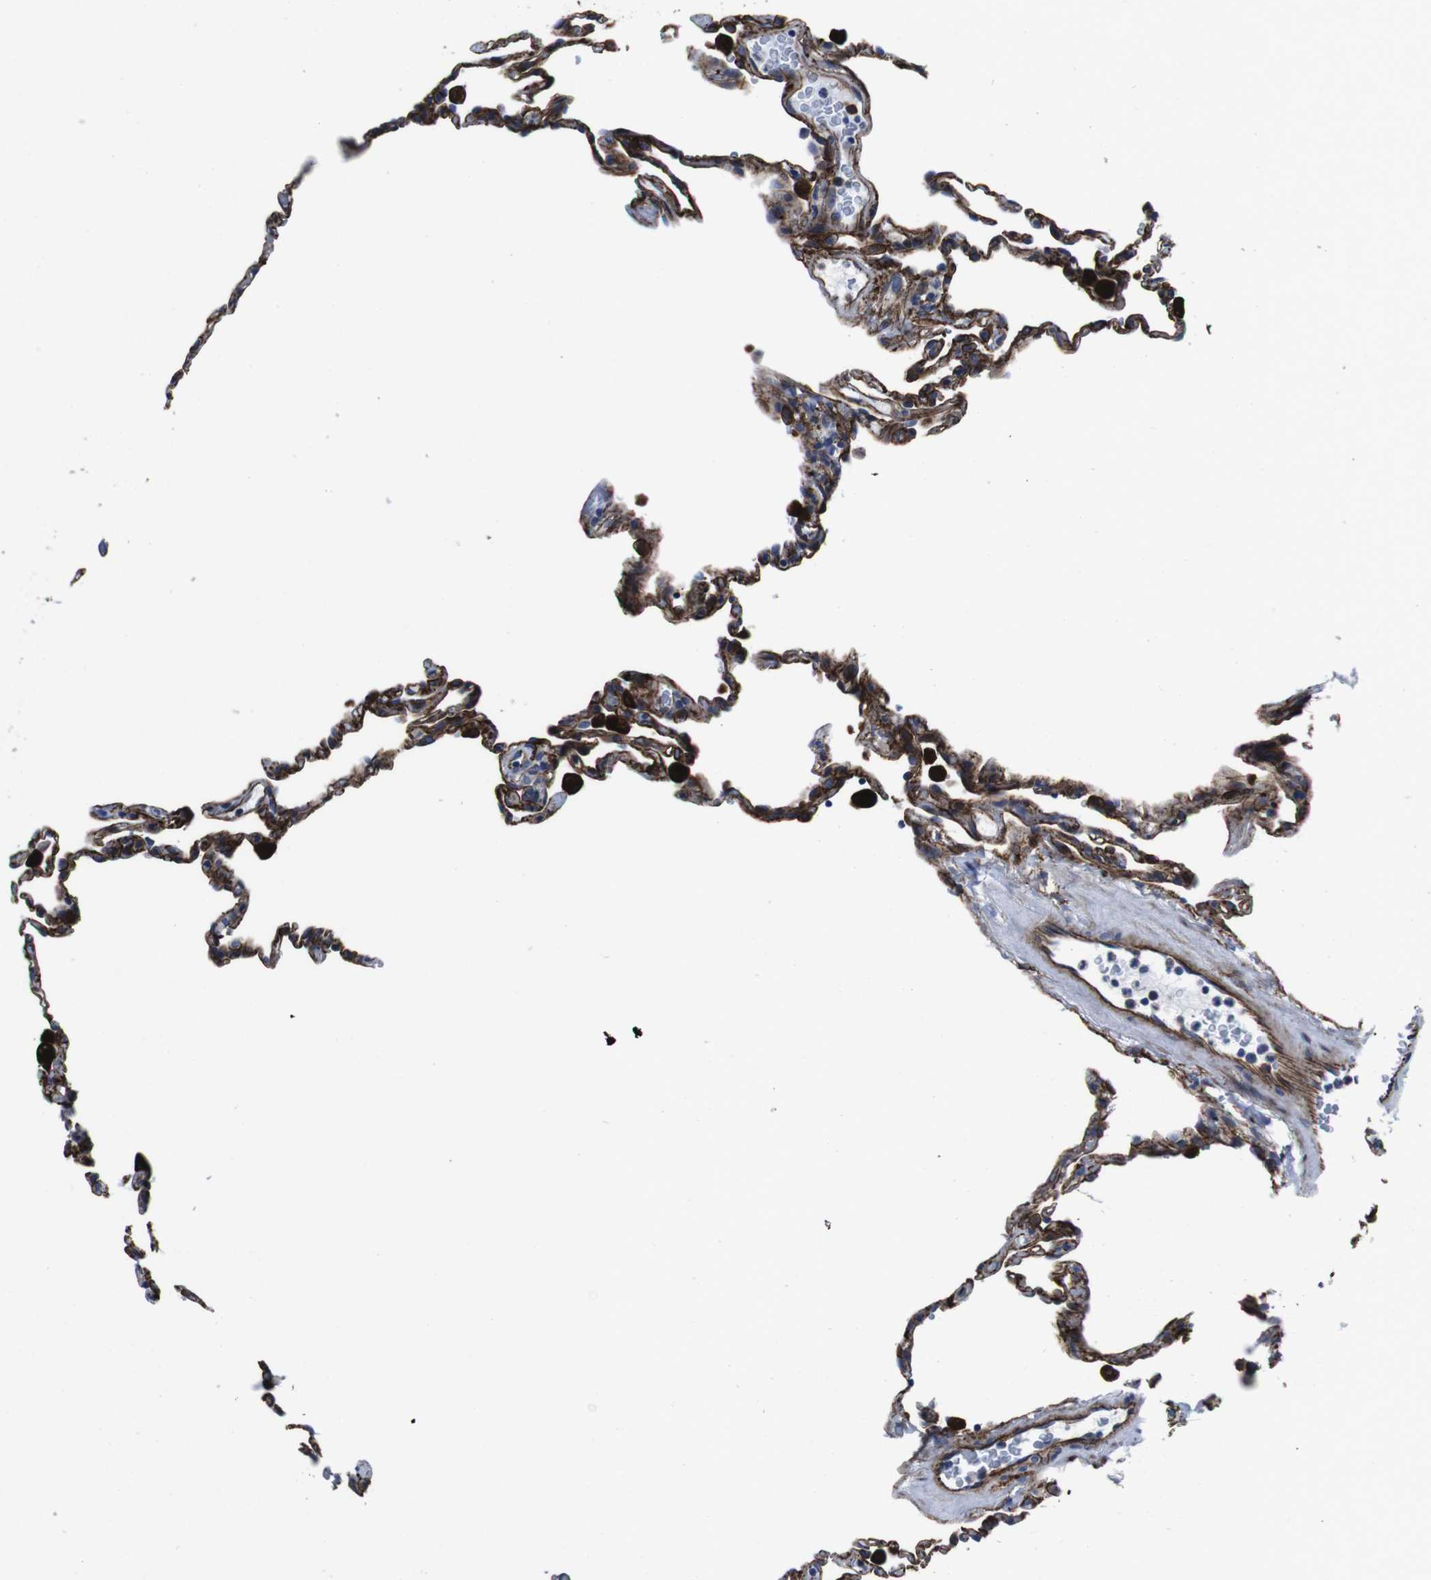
{"staining": {"intensity": "strong", "quantity": "25%-75%", "location": "cytoplasmic/membranous"}, "tissue": "lung", "cell_type": "Alveolar cells", "image_type": "normal", "snomed": [{"axis": "morphology", "description": "Normal tissue, NOS"}, {"axis": "topography", "description": "Lung"}], "caption": "A brown stain highlights strong cytoplasmic/membranous expression of a protein in alveolar cells of unremarkable lung. (DAB = brown stain, brightfield microscopy at high magnification).", "gene": "NUMB", "patient": {"sex": "male", "age": 59}}